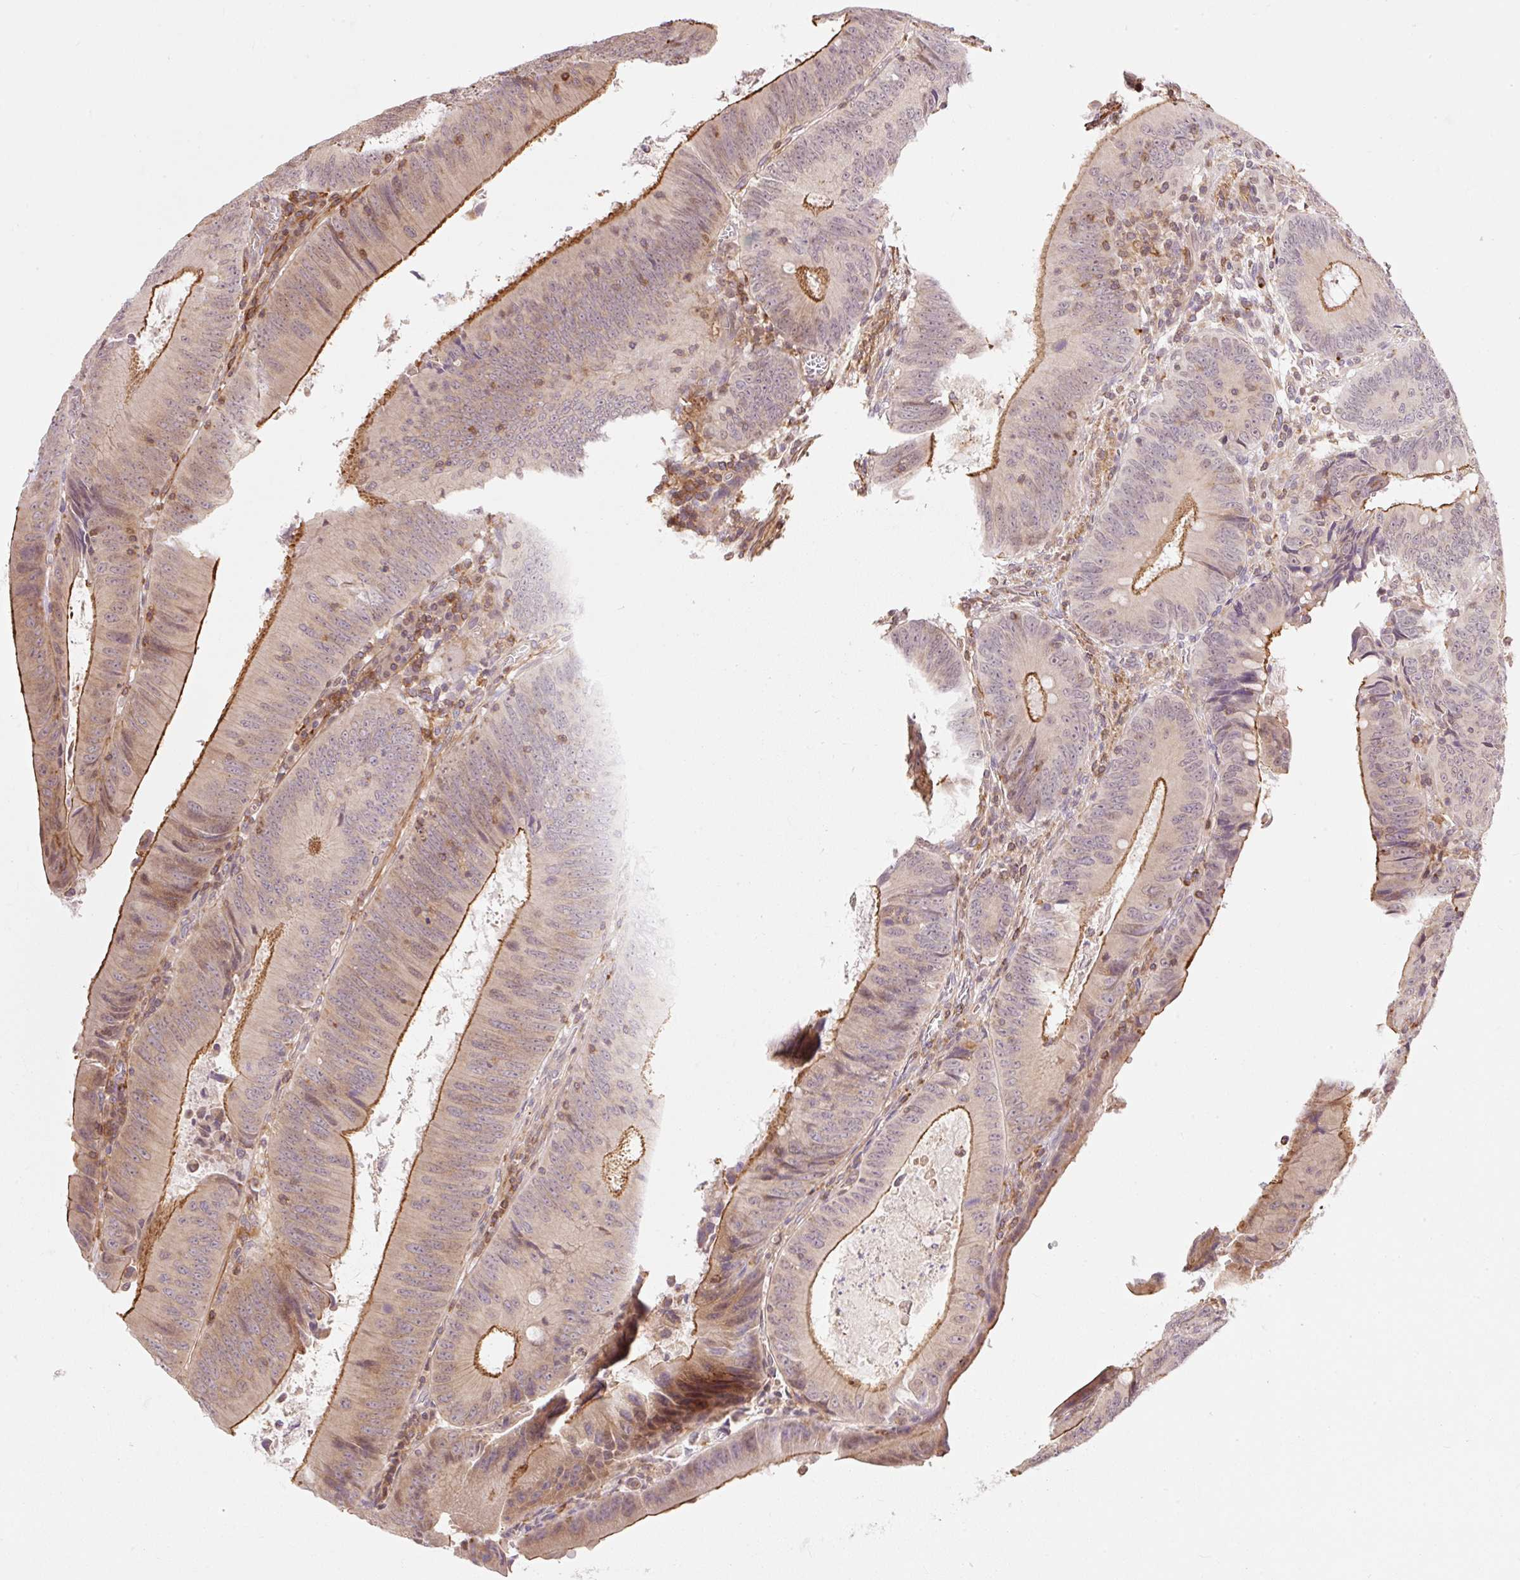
{"staining": {"intensity": "moderate", "quantity": ">75%", "location": "cytoplasmic/membranous"}, "tissue": "colorectal cancer", "cell_type": "Tumor cells", "image_type": "cancer", "snomed": [{"axis": "morphology", "description": "Adenocarcinoma, NOS"}, {"axis": "topography", "description": "Rectum"}], "caption": "Protein analysis of colorectal cancer (adenocarcinoma) tissue displays moderate cytoplasmic/membranous expression in about >75% of tumor cells.", "gene": "EMC10", "patient": {"sex": "female", "age": 72}}